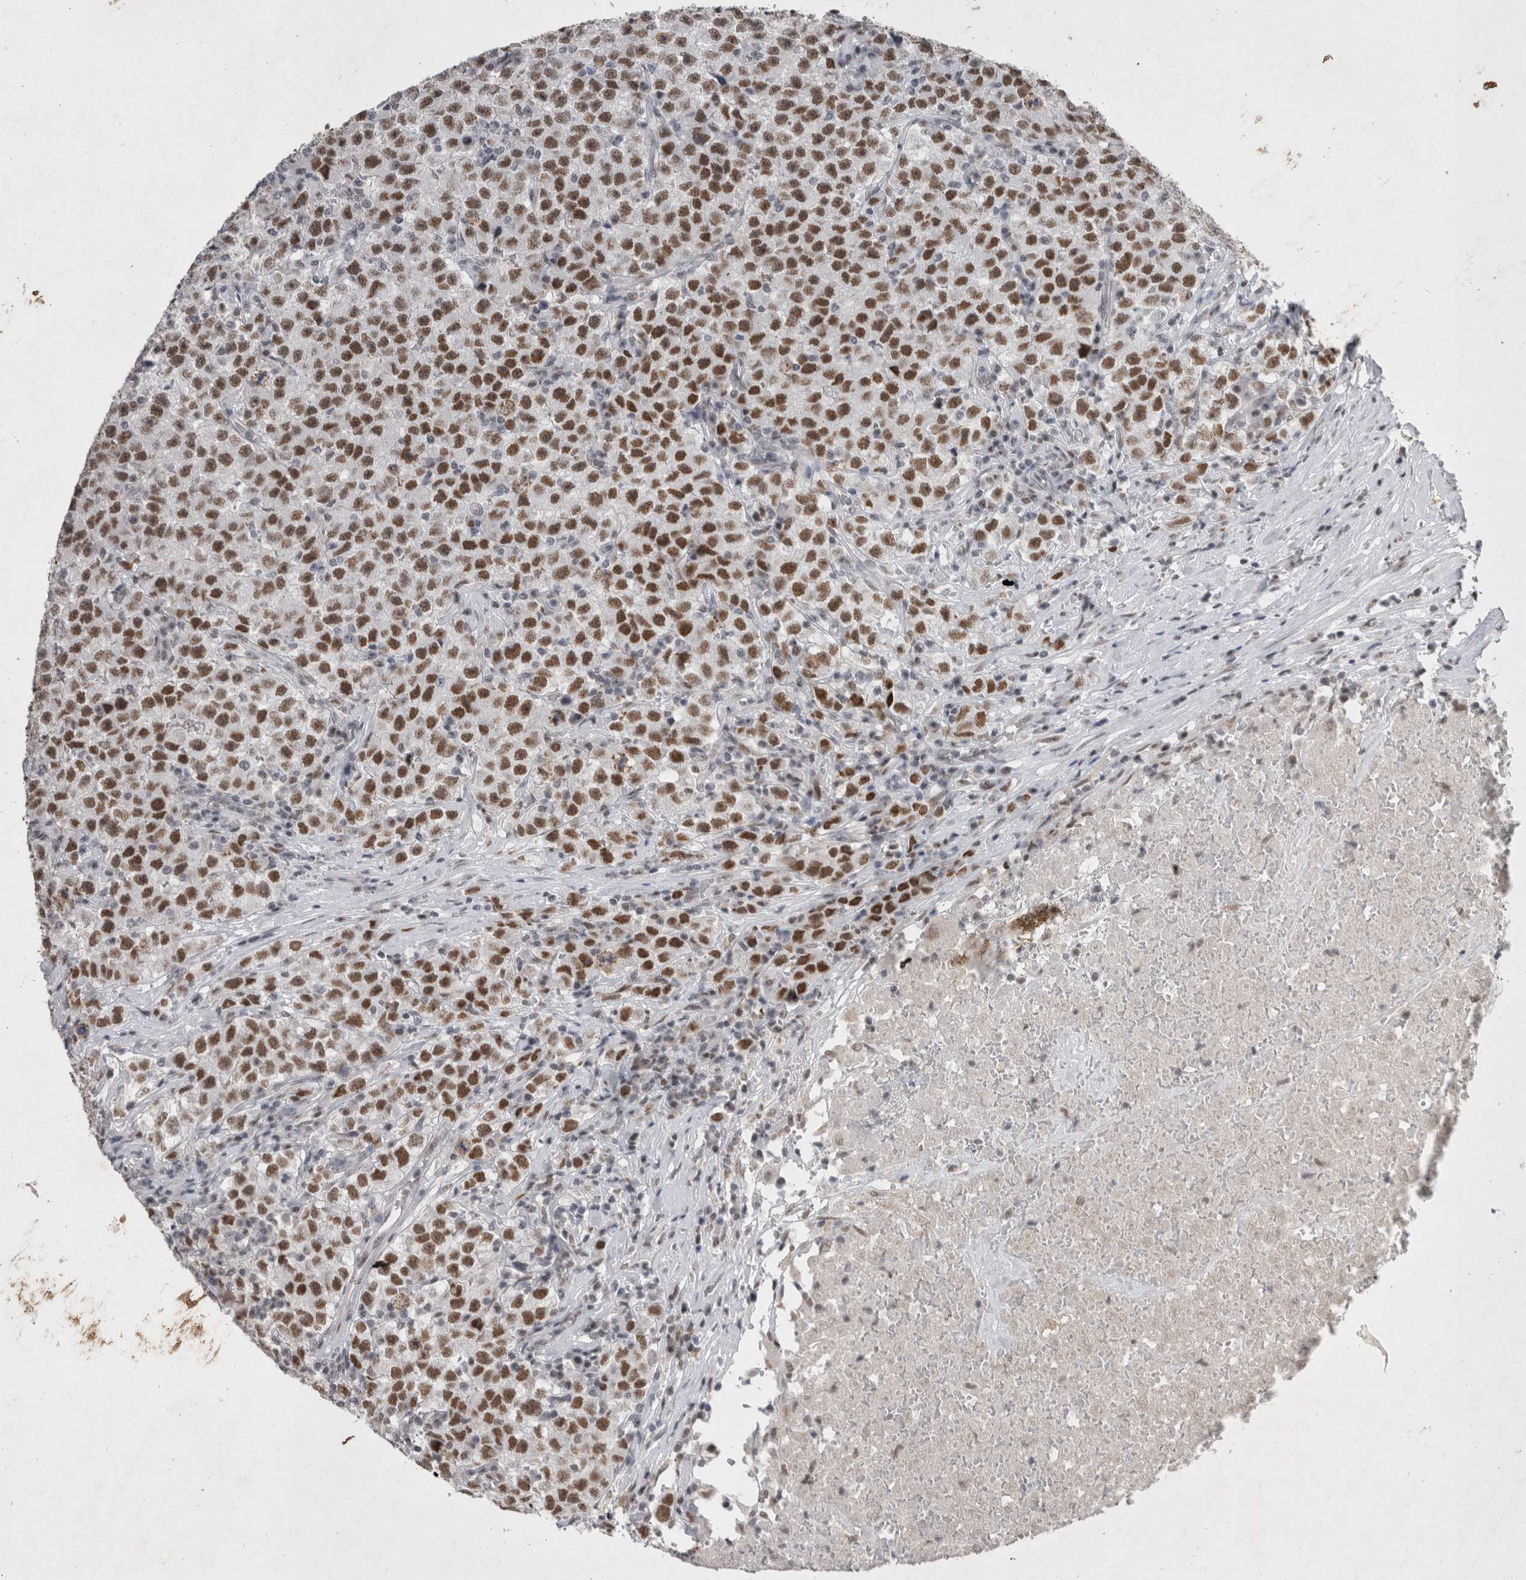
{"staining": {"intensity": "strong", "quantity": ">75%", "location": "nuclear"}, "tissue": "testis cancer", "cell_type": "Tumor cells", "image_type": "cancer", "snomed": [{"axis": "morphology", "description": "Seminoma, NOS"}, {"axis": "topography", "description": "Testis"}], "caption": "Protein staining of testis seminoma tissue demonstrates strong nuclear positivity in approximately >75% of tumor cells.", "gene": "RBM6", "patient": {"sex": "male", "age": 22}}